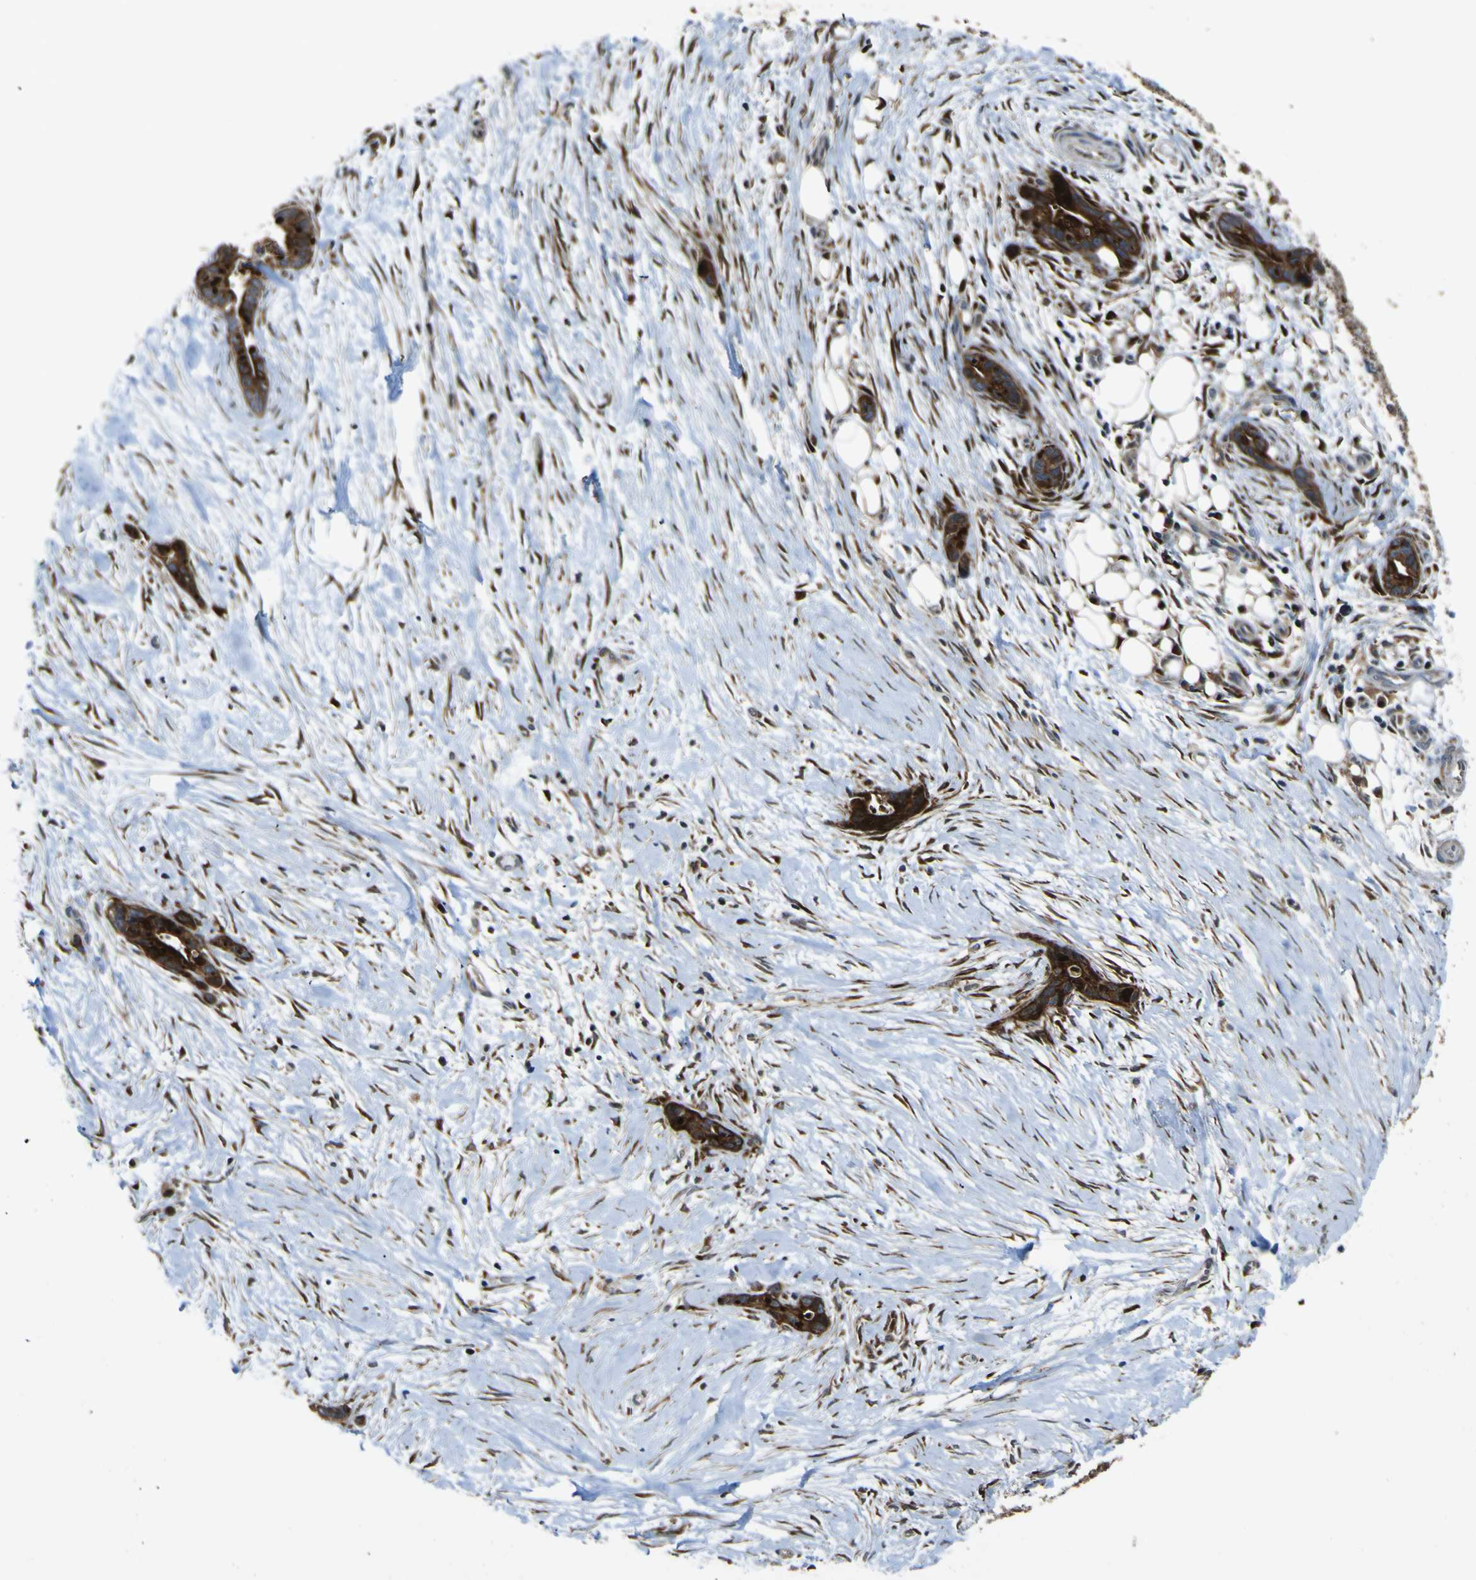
{"staining": {"intensity": "strong", "quantity": ">75%", "location": "cytoplasmic/membranous"}, "tissue": "liver cancer", "cell_type": "Tumor cells", "image_type": "cancer", "snomed": [{"axis": "morphology", "description": "Cholangiocarcinoma"}, {"axis": "topography", "description": "Liver"}], "caption": "A high-resolution histopathology image shows immunohistochemistry (IHC) staining of cholangiocarcinoma (liver), which shows strong cytoplasmic/membranous positivity in about >75% of tumor cells.", "gene": "LBHD1", "patient": {"sex": "female", "age": 55}}